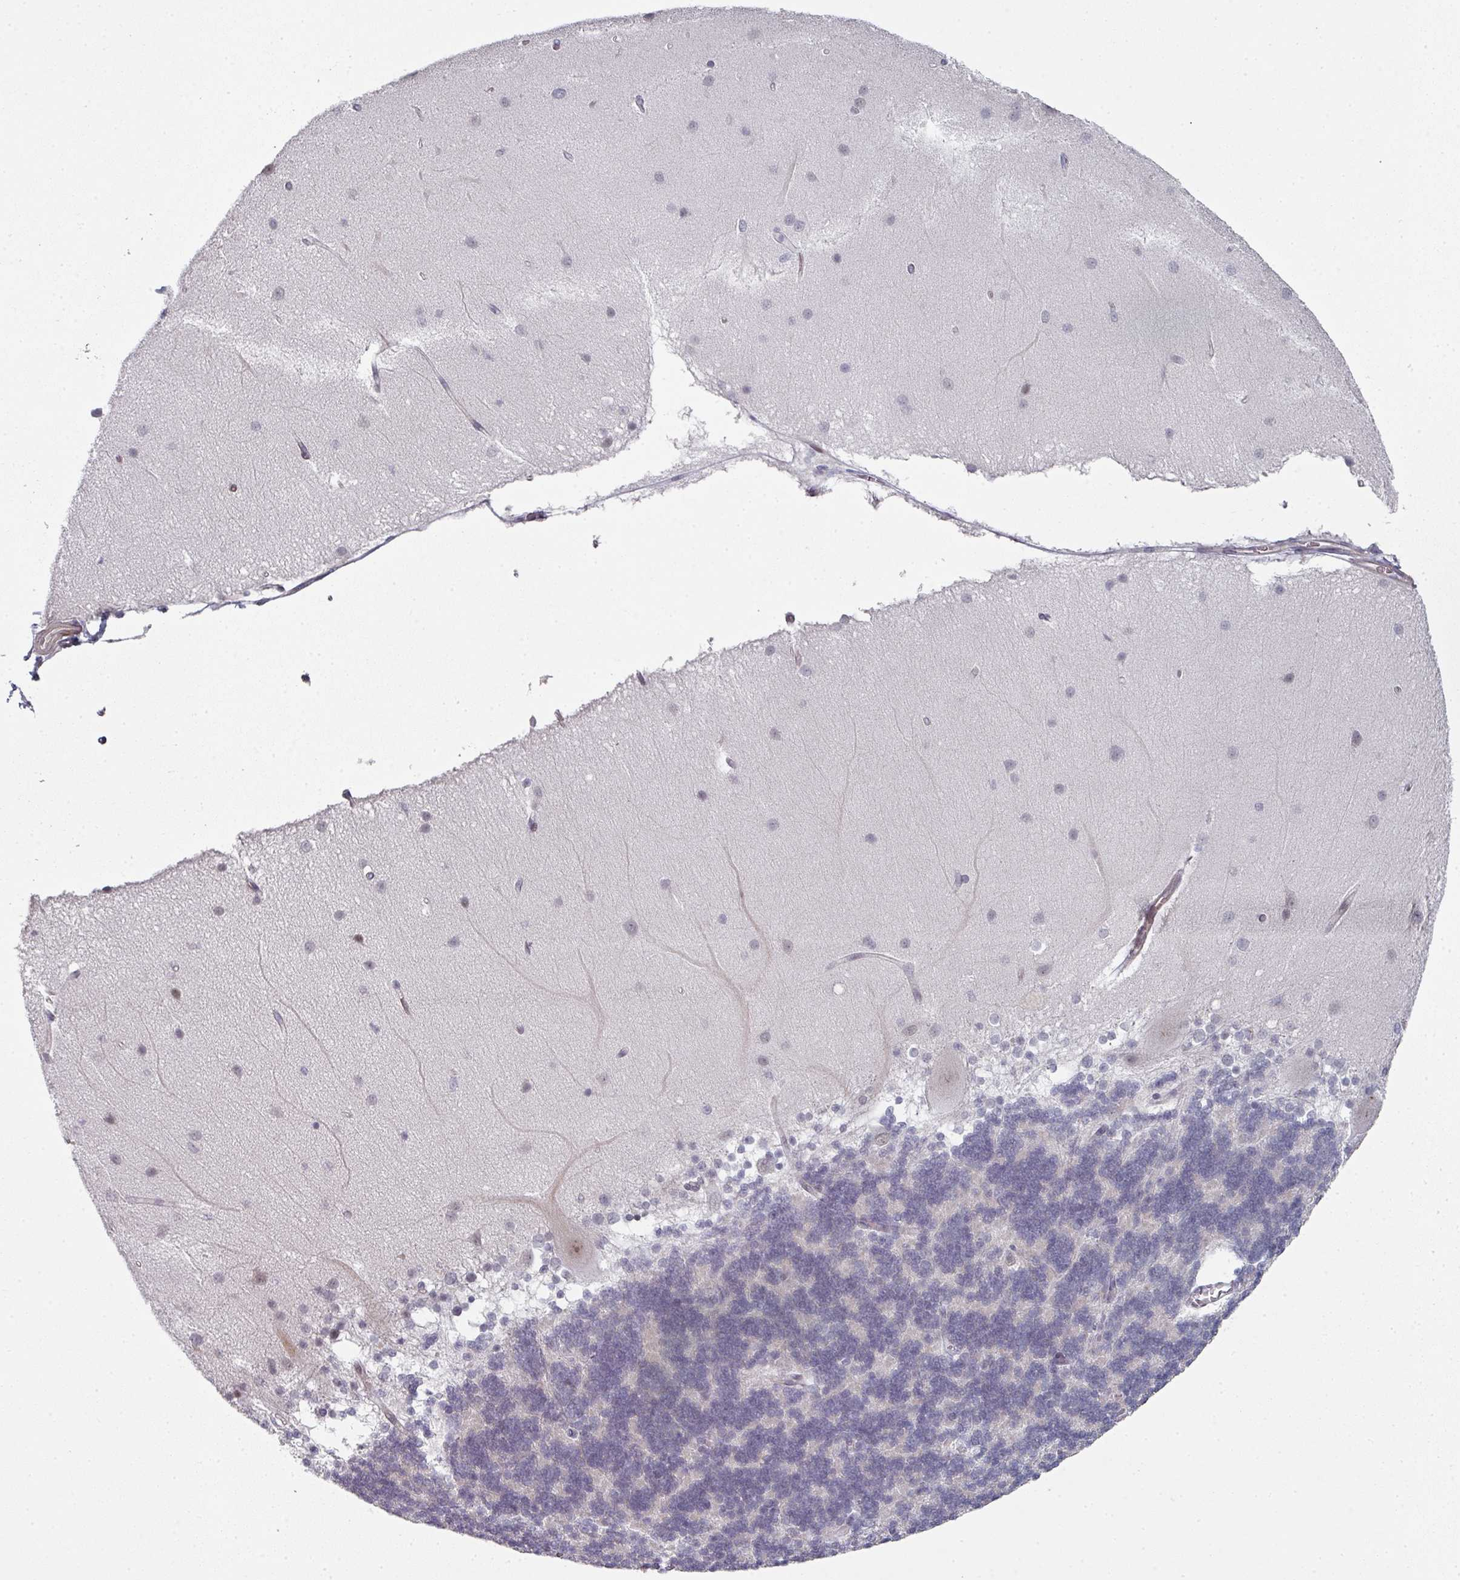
{"staining": {"intensity": "negative", "quantity": "none", "location": "none"}, "tissue": "cerebellum", "cell_type": "Cells in granular layer", "image_type": "normal", "snomed": [{"axis": "morphology", "description": "Normal tissue, NOS"}, {"axis": "topography", "description": "Cerebellum"}], "caption": "A high-resolution photomicrograph shows immunohistochemistry (IHC) staining of benign cerebellum, which reveals no significant positivity in cells in granular layer.", "gene": "TMCC1", "patient": {"sex": "female", "age": 54}}